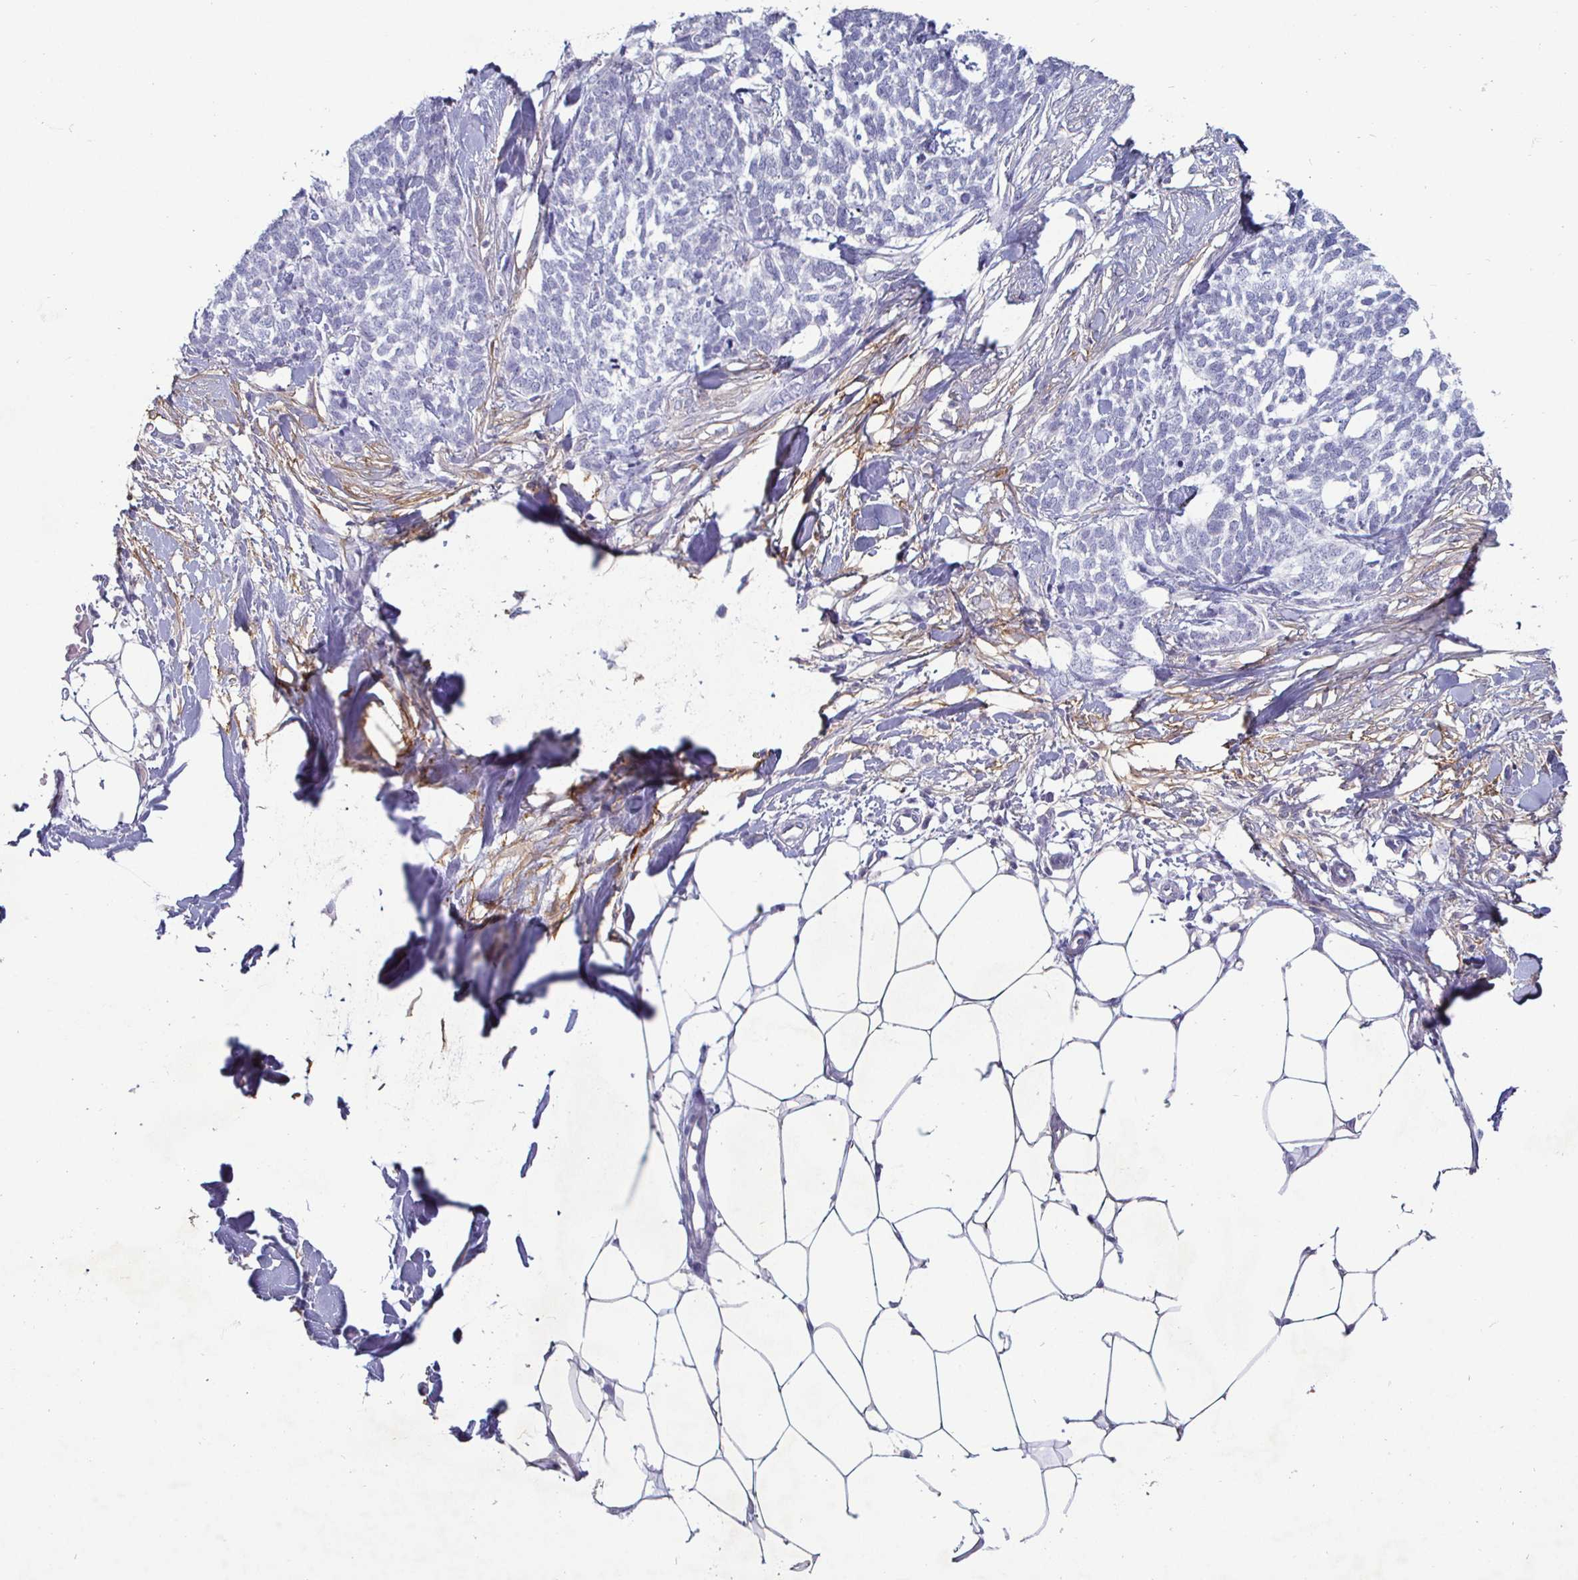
{"staining": {"intensity": "negative", "quantity": "none", "location": "none"}, "tissue": "skin cancer", "cell_type": "Tumor cells", "image_type": "cancer", "snomed": [{"axis": "morphology", "description": "Basal cell carcinoma"}, {"axis": "topography", "description": "Skin"}], "caption": "An immunohistochemistry micrograph of basal cell carcinoma (skin) is shown. There is no staining in tumor cells of basal cell carcinoma (skin).", "gene": "ENPP1", "patient": {"sex": "female", "age": 59}}